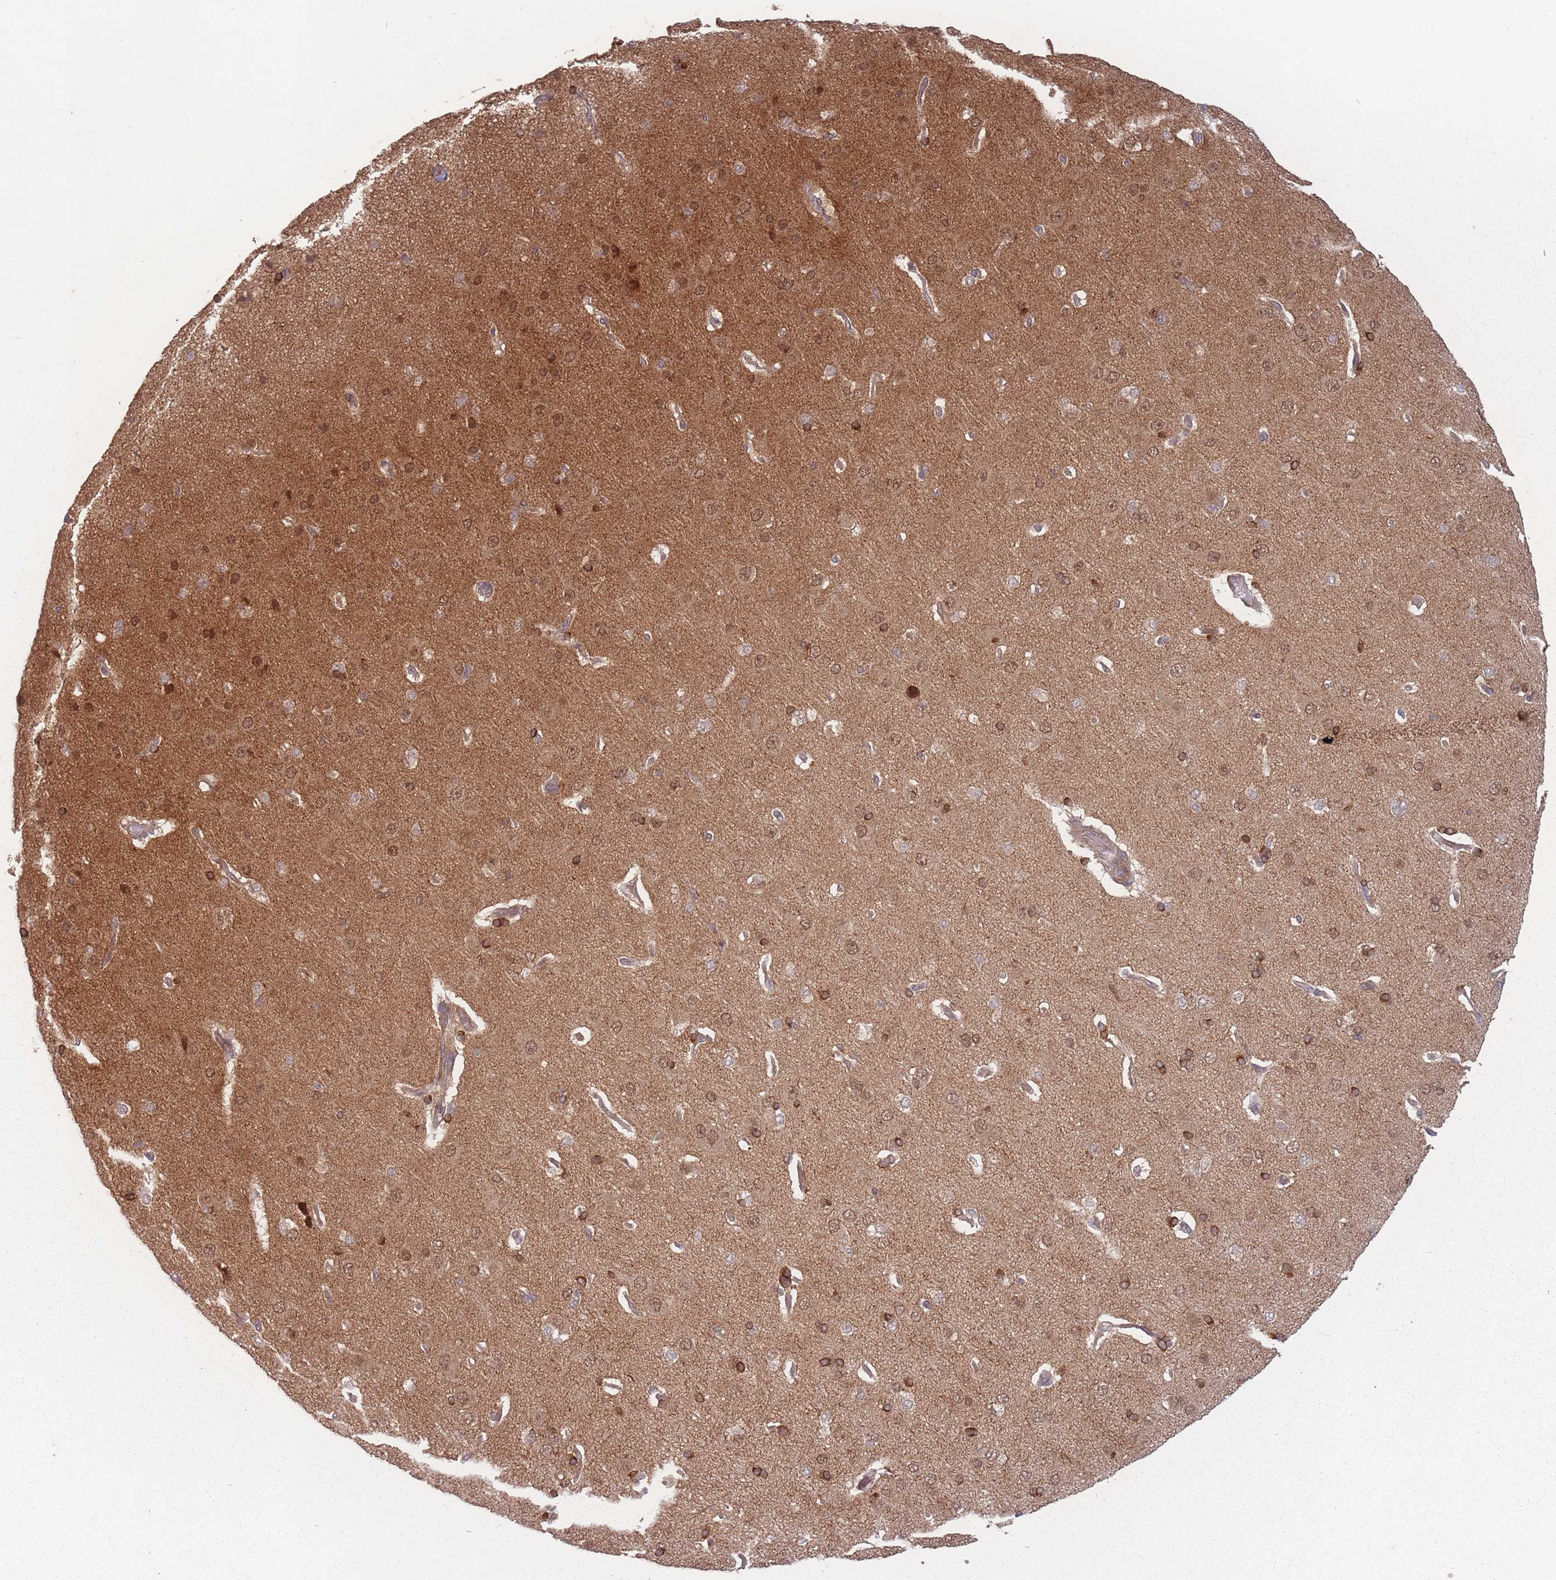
{"staining": {"intensity": "weak", "quantity": ">75%", "location": "cytoplasmic/membranous"}, "tissue": "cerebral cortex", "cell_type": "Endothelial cells", "image_type": "normal", "snomed": [{"axis": "morphology", "description": "Normal tissue, NOS"}, {"axis": "topography", "description": "Cerebral cortex"}], "caption": "A histopathology image of cerebral cortex stained for a protein demonstrates weak cytoplasmic/membranous brown staining in endothelial cells. (IHC, brightfield microscopy, high magnification).", "gene": "HAGH", "patient": {"sex": "male", "age": 62}}